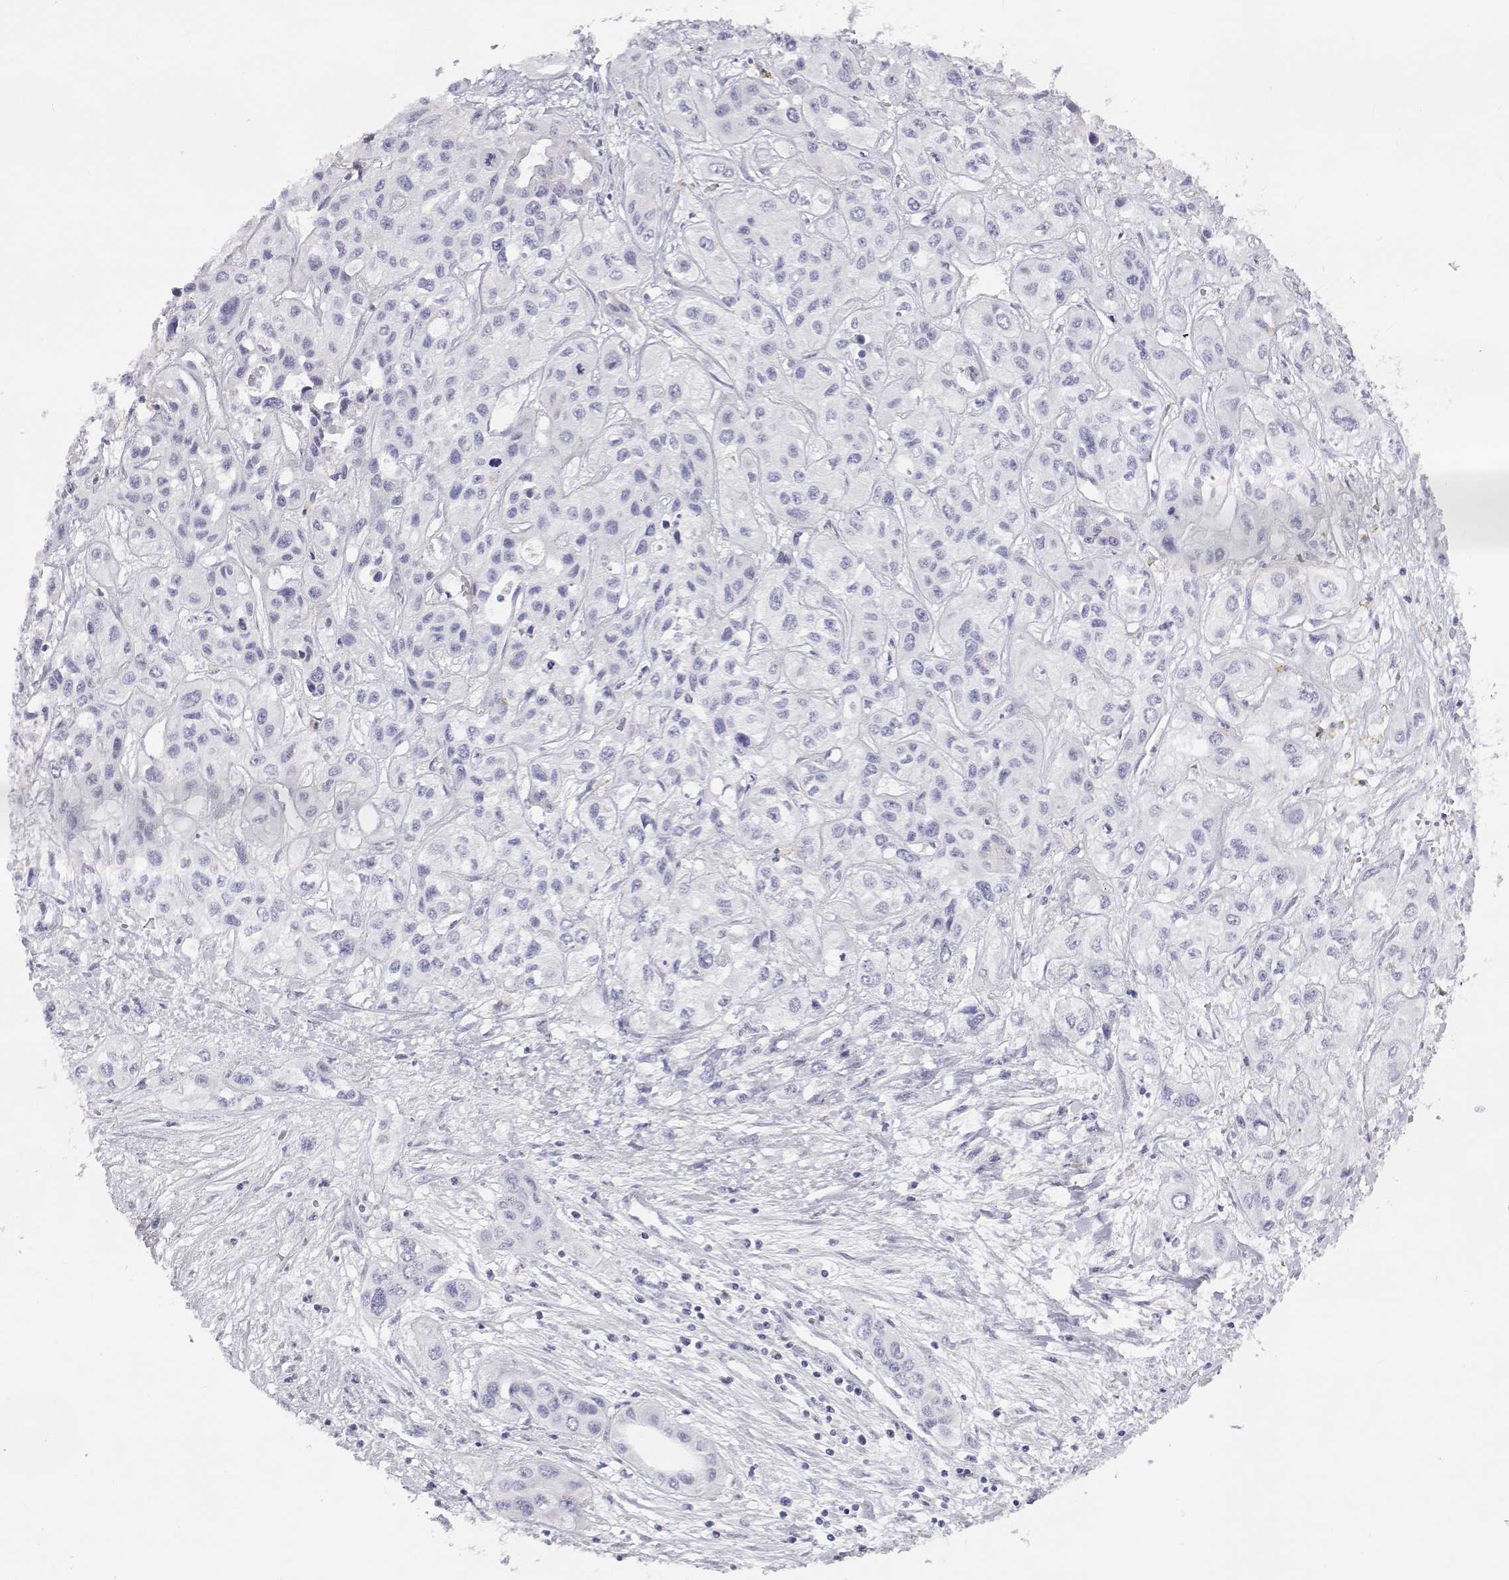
{"staining": {"intensity": "negative", "quantity": "none", "location": "none"}, "tissue": "liver cancer", "cell_type": "Tumor cells", "image_type": "cancer", "snomed": [{"axis": "morphology", "description": "Cholangiocarcinoma"}, {"axis": "topography", "description": "Liver"}], "caption": "DAB (3,3'-diaminobenzidine) immunohistochemical staining of human cholangiocarcinoma (liver) exhibits no significant positivity in tumor cells.", "gene": "ANKRD65", "patient": {"sex": "female", "age": 66}}